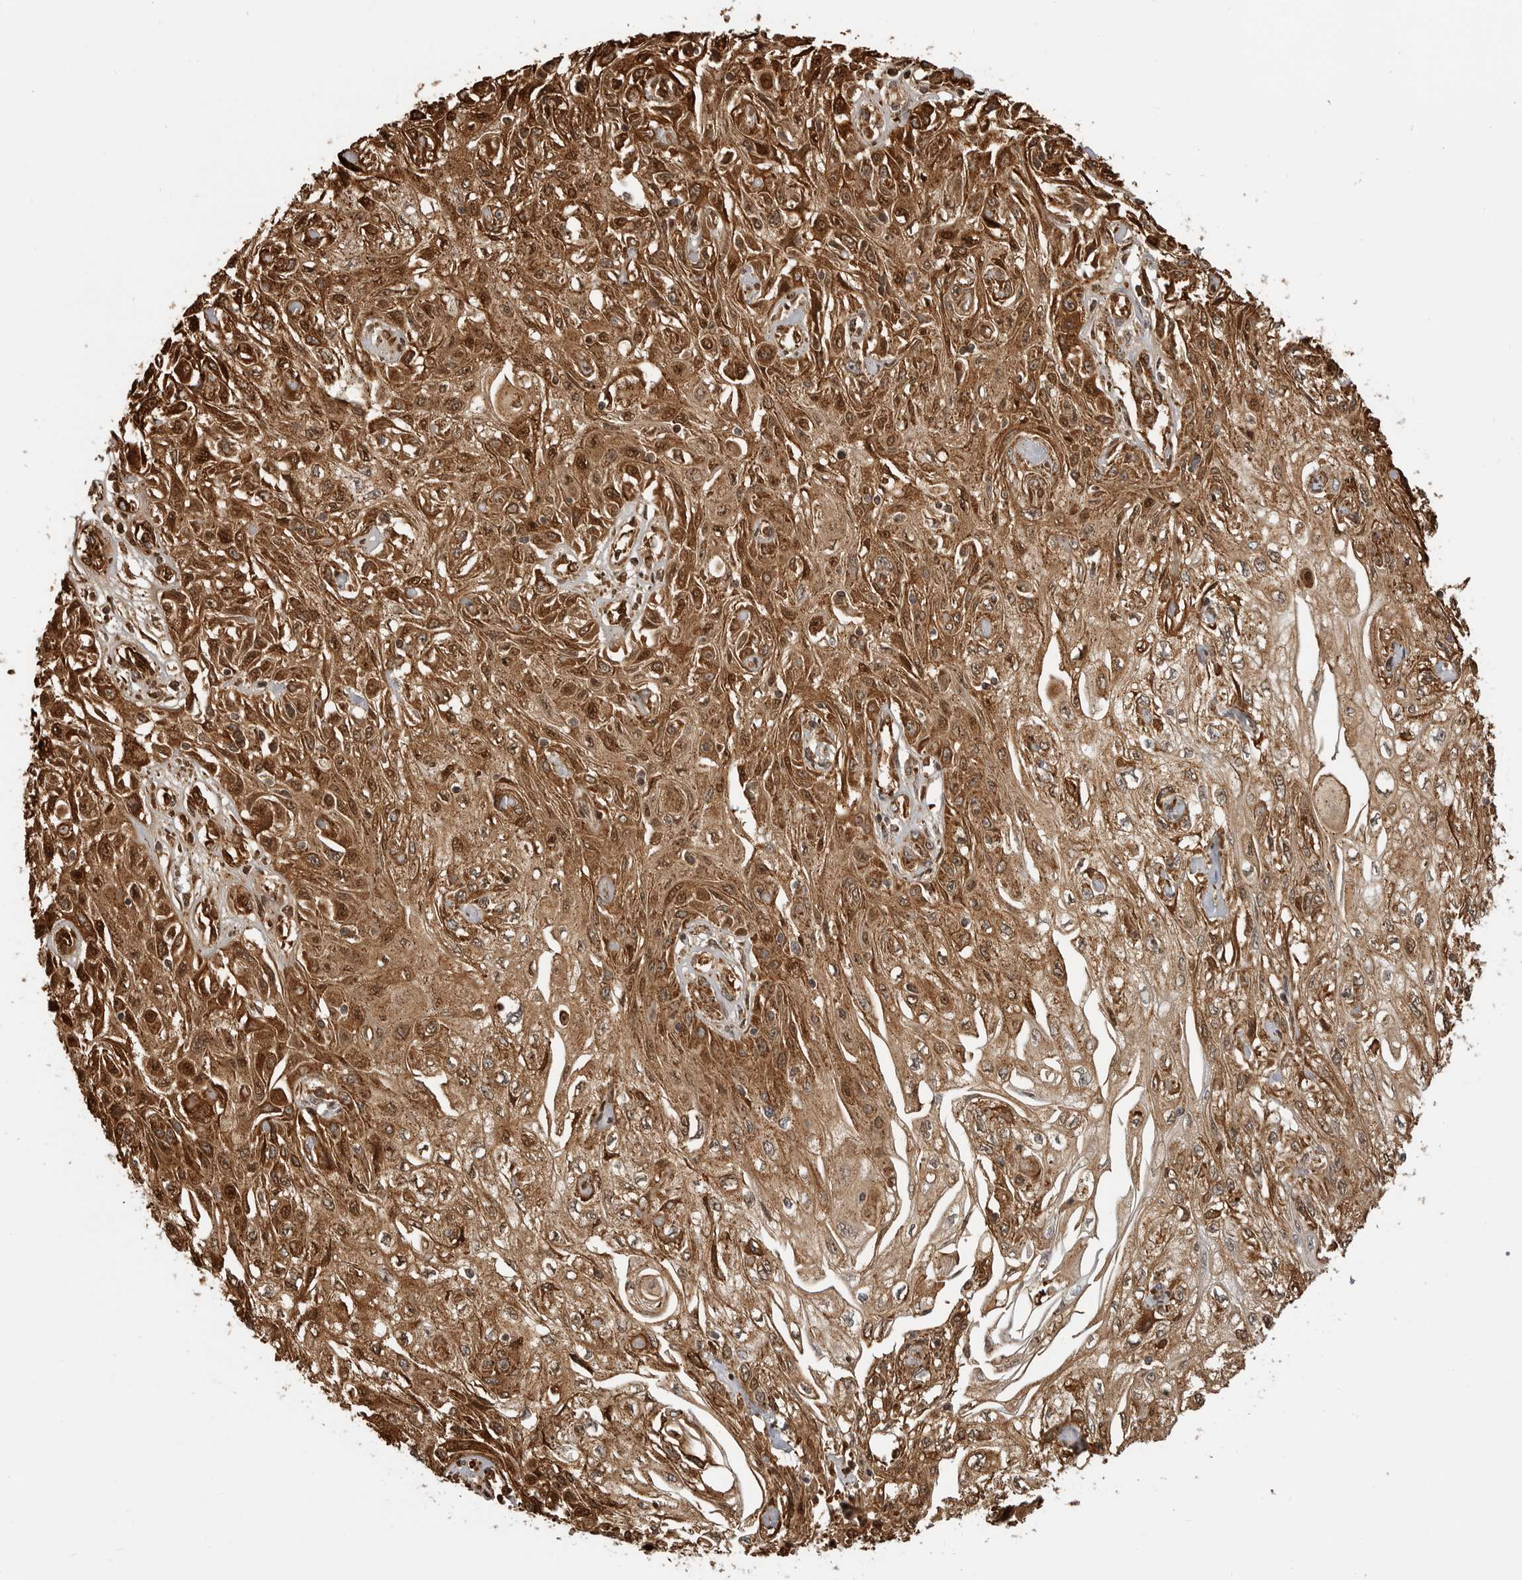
{"staining": {"intensity": "strong", "quantity": ">75%", "location": "cytoplasmic/membranous,nuclear"}, "tissue": "skin cancer", "cell_type": "Tumor cells", "image_type": "cancer", "snomed": [{"axis": "morphology", "description": "Squamous cell carcinoma, NOS"}, {"axis": "morphology", "description": "Squamous cell carcinoma, metastatic, NOS"}, {"axis": "topography", "description": "Skin"}, {"axis": "topography", "description": "Lymph node"}], "caption": "About >75% of tumor cells in human skin metastatic squamous cell carcinoma reveal strong cytoplasmic/membranous and nuclear protein expression as visualized by brown immunohistochemical staining.", "gene": "BMP2K", "patient": {"sex": "male", "age": 75}}